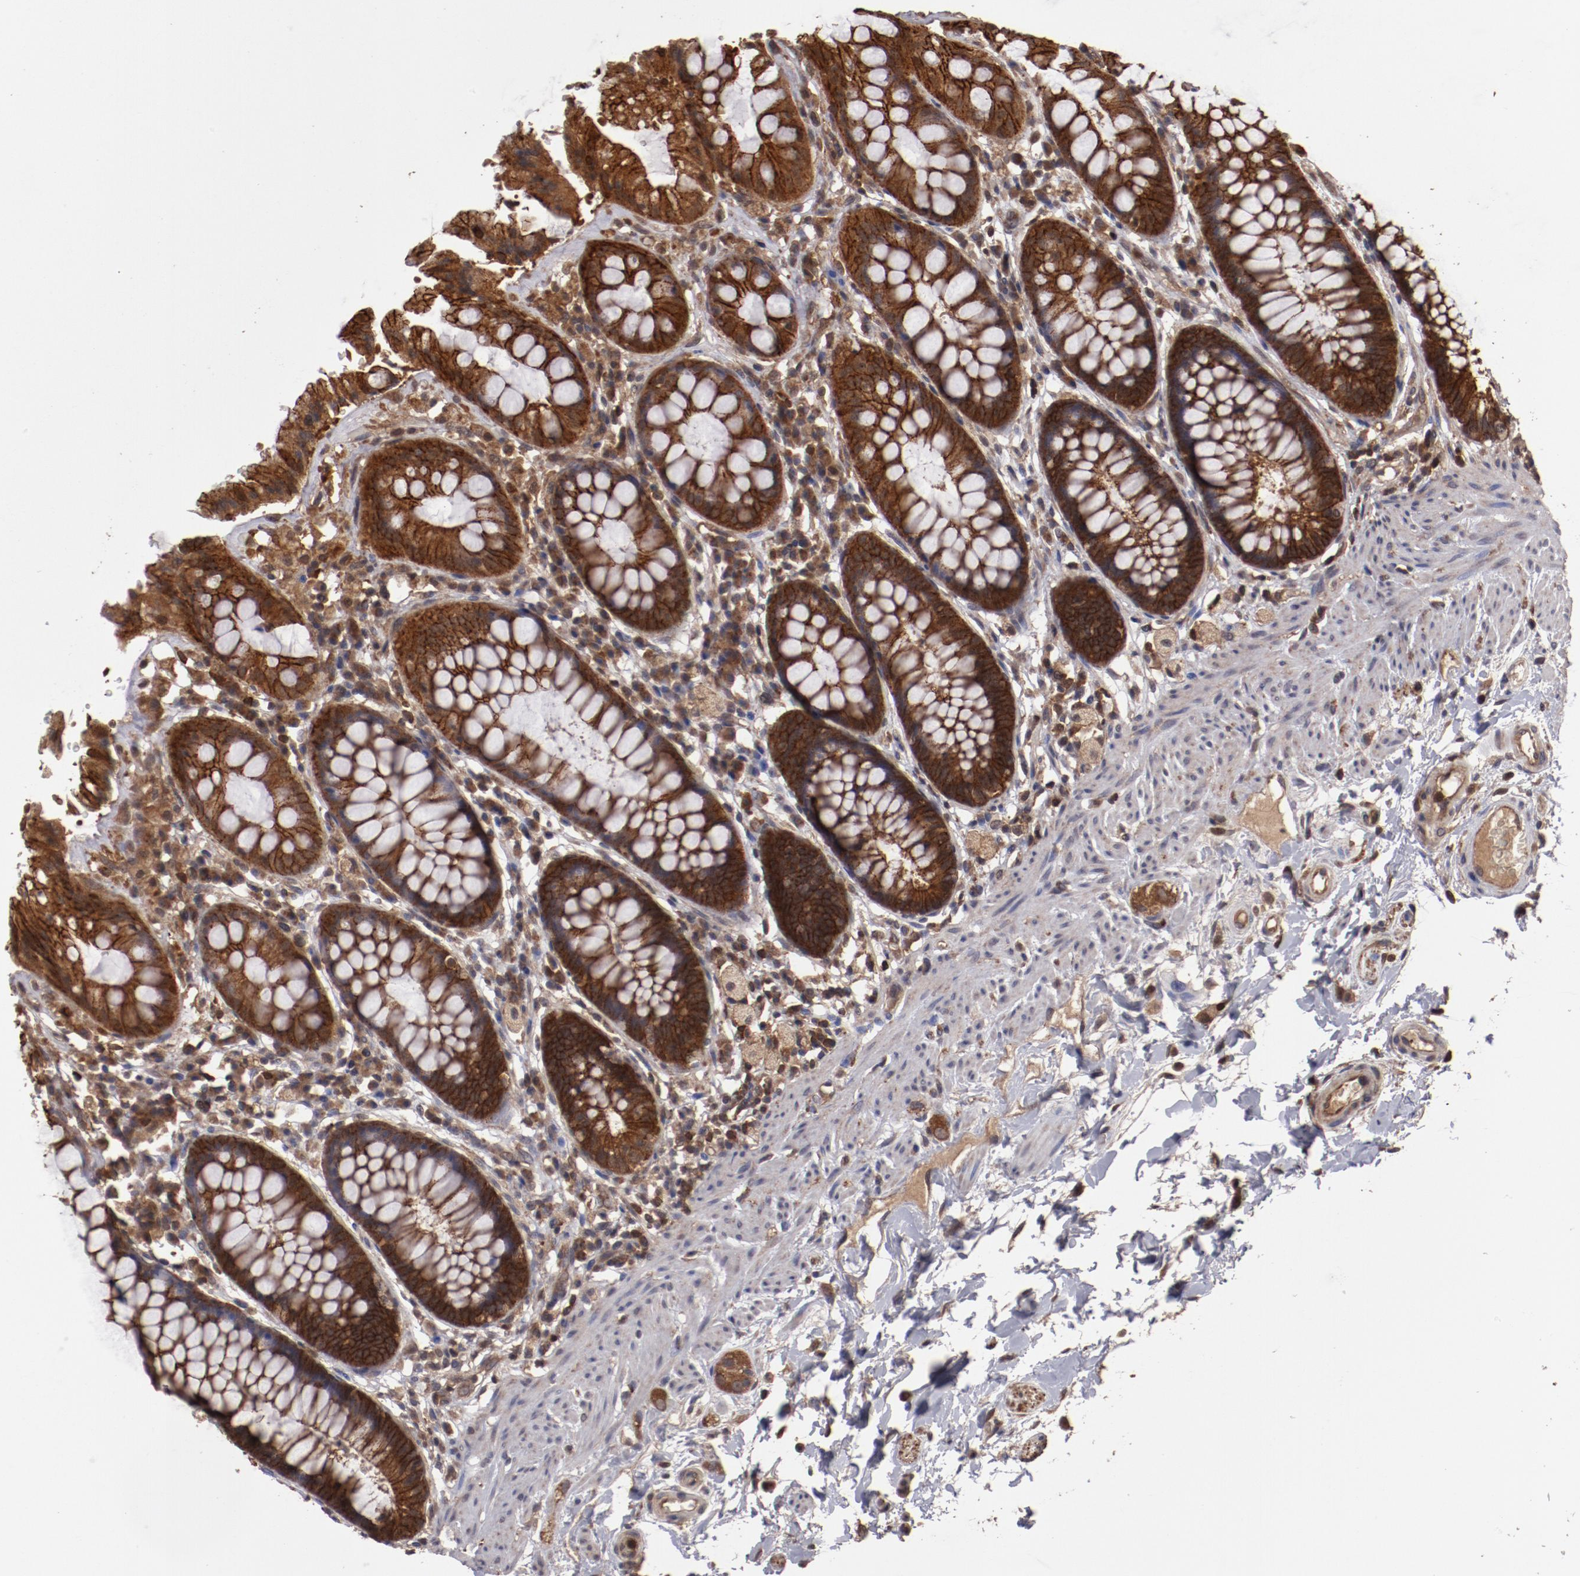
{"staining": {"intensity": "moderate", "quantity": ">75%", "location": "cytoplasmic/membranous"}, "tissue": "rectum", "cell_type": "Glandular cells", "image_type": "normal", "snomed": [{"axis": "morphology", "description": "Normal tissue, NOS"}, {"axis": "topography", "description": "Rectum"}], "caption": "The micrograph shows immunohistochemical staining of normal rectum. There is moderate cytoplasmic/membranous expression is appreciated in about >75% of glandular cells.", "gene": "RPS6KA6", "patient": {"sex": "female", "age": 46}}